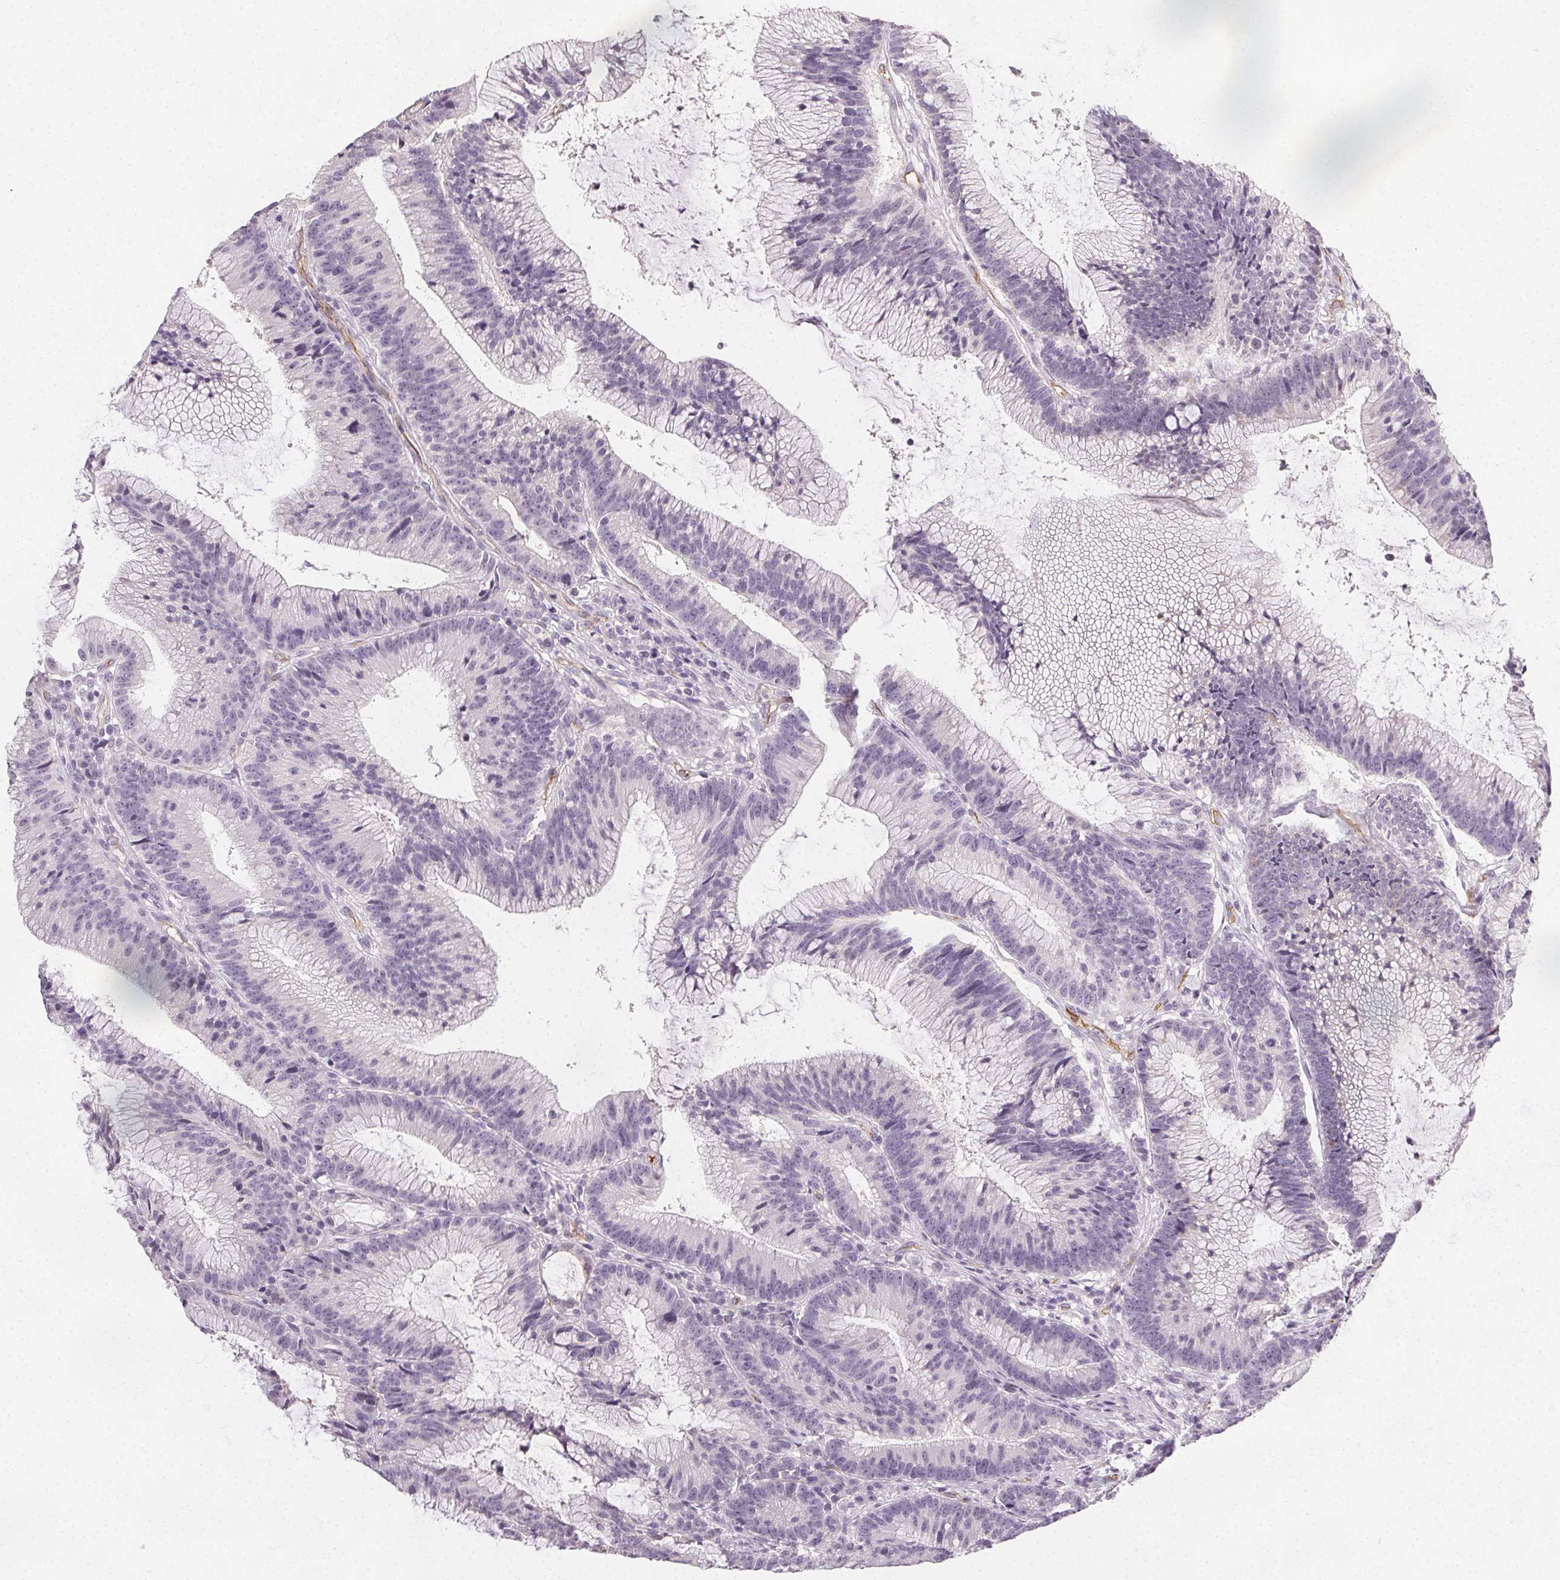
{"staining": {"intensity": "negative", "quantity": "none", "location": "none"}, "tissue": "colorectal cancer", "cell_type": "Tumor cells", "image_type": "cancer", "snomed": [{"axis": "morphology", "description": "Adenocarcinoma, NOS"}, {"axis": "topography", "description": "Colon"}], "caption": "Immunohistochemical staining of colorectal cancer displays no significant expression in tumor cells.", "gene": "PODXL", "patient": {"sex": "female", "age": 78}}